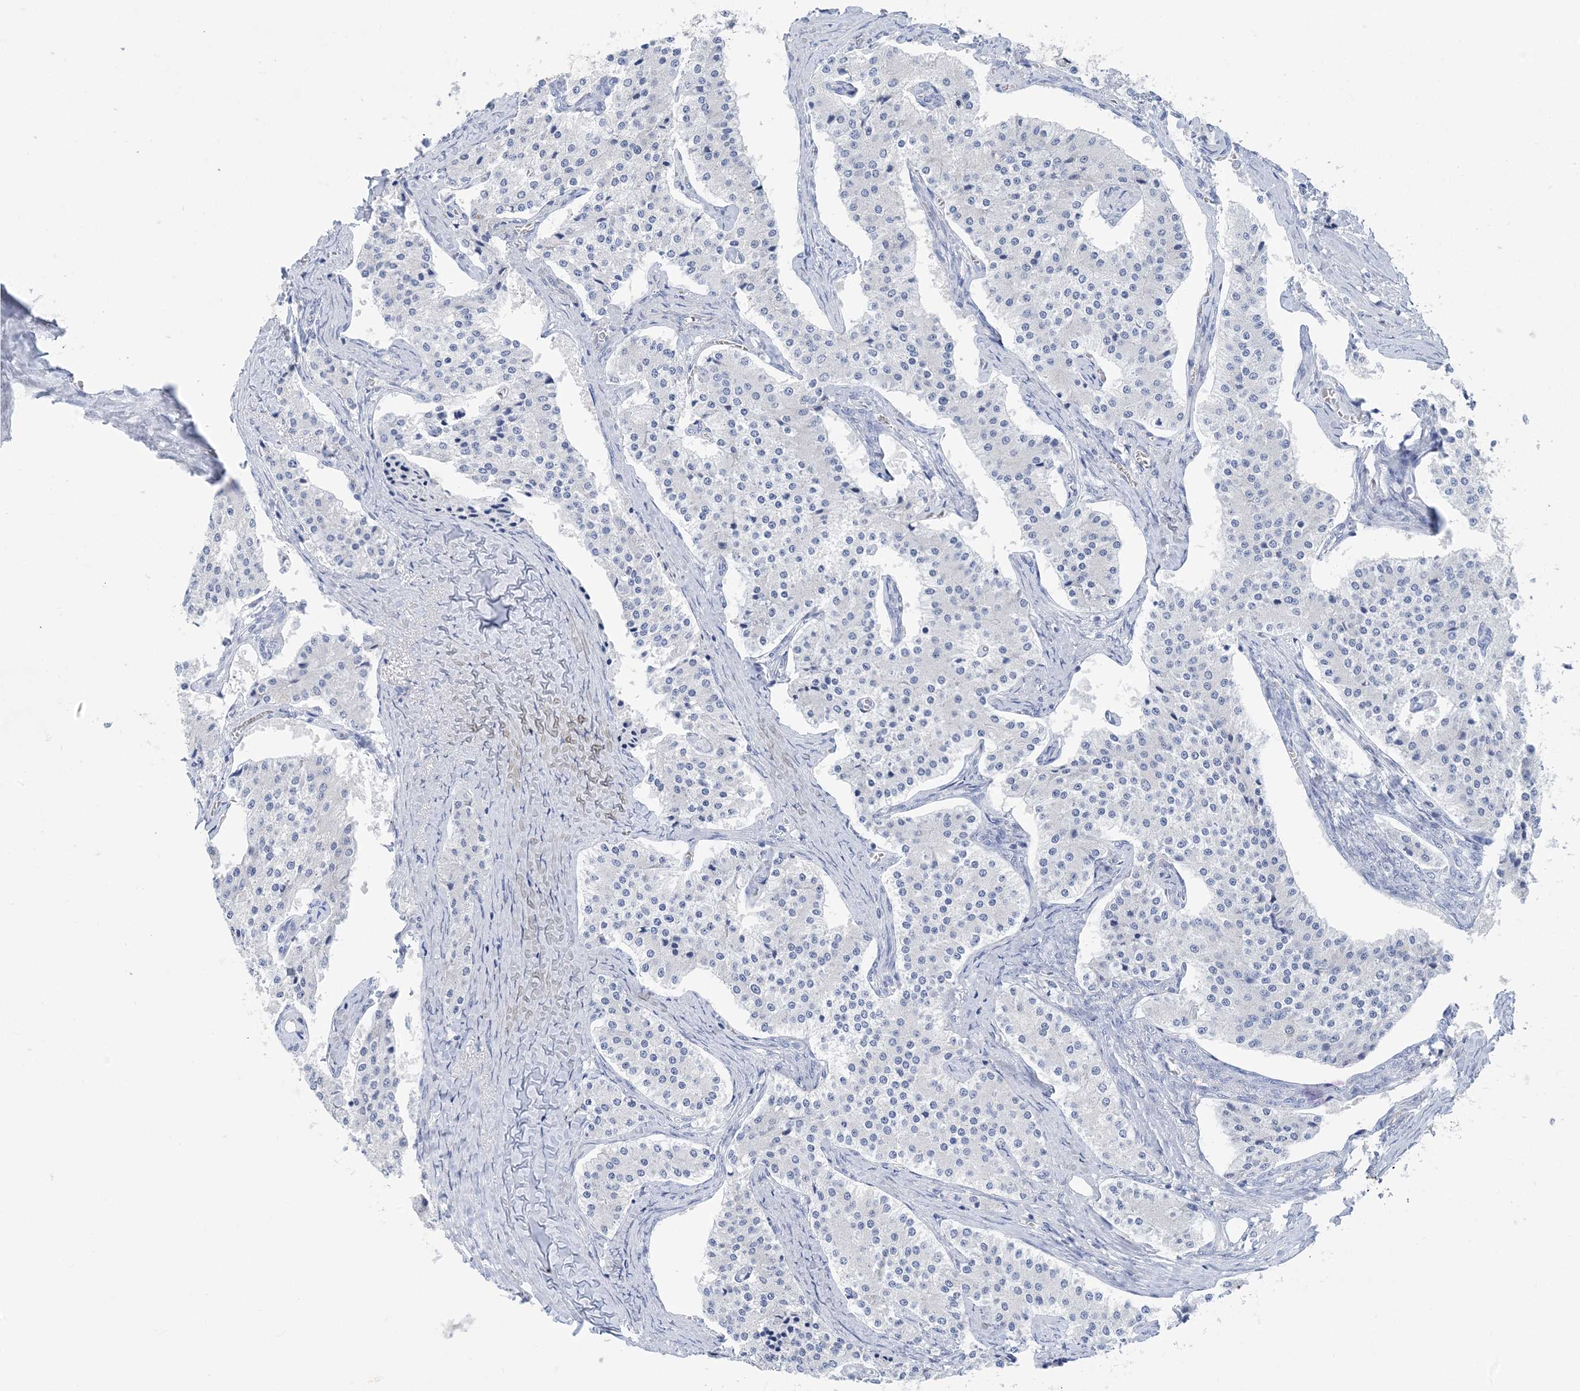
{"staining": {"intensity": "negative", "quantity": "none", "location": "none"}, "tissue": "carcinoid", "cell_type": "Tumor cells", "image_type": "cancer", "snomed": [{"axis": "morphology", "description": "Carcinoid, malignant, NOS"}, {"axis": "topography", "description": "Colon"}], "caption": "This image is of carcinoid (malignant) stained with immunohistochemistry to label a protein in brown with the nuclei are counter-stained blue. There is no expression in tumor cells.", "gene": "SH3YL1", "patient": {"sex": "female", "age": 52}}